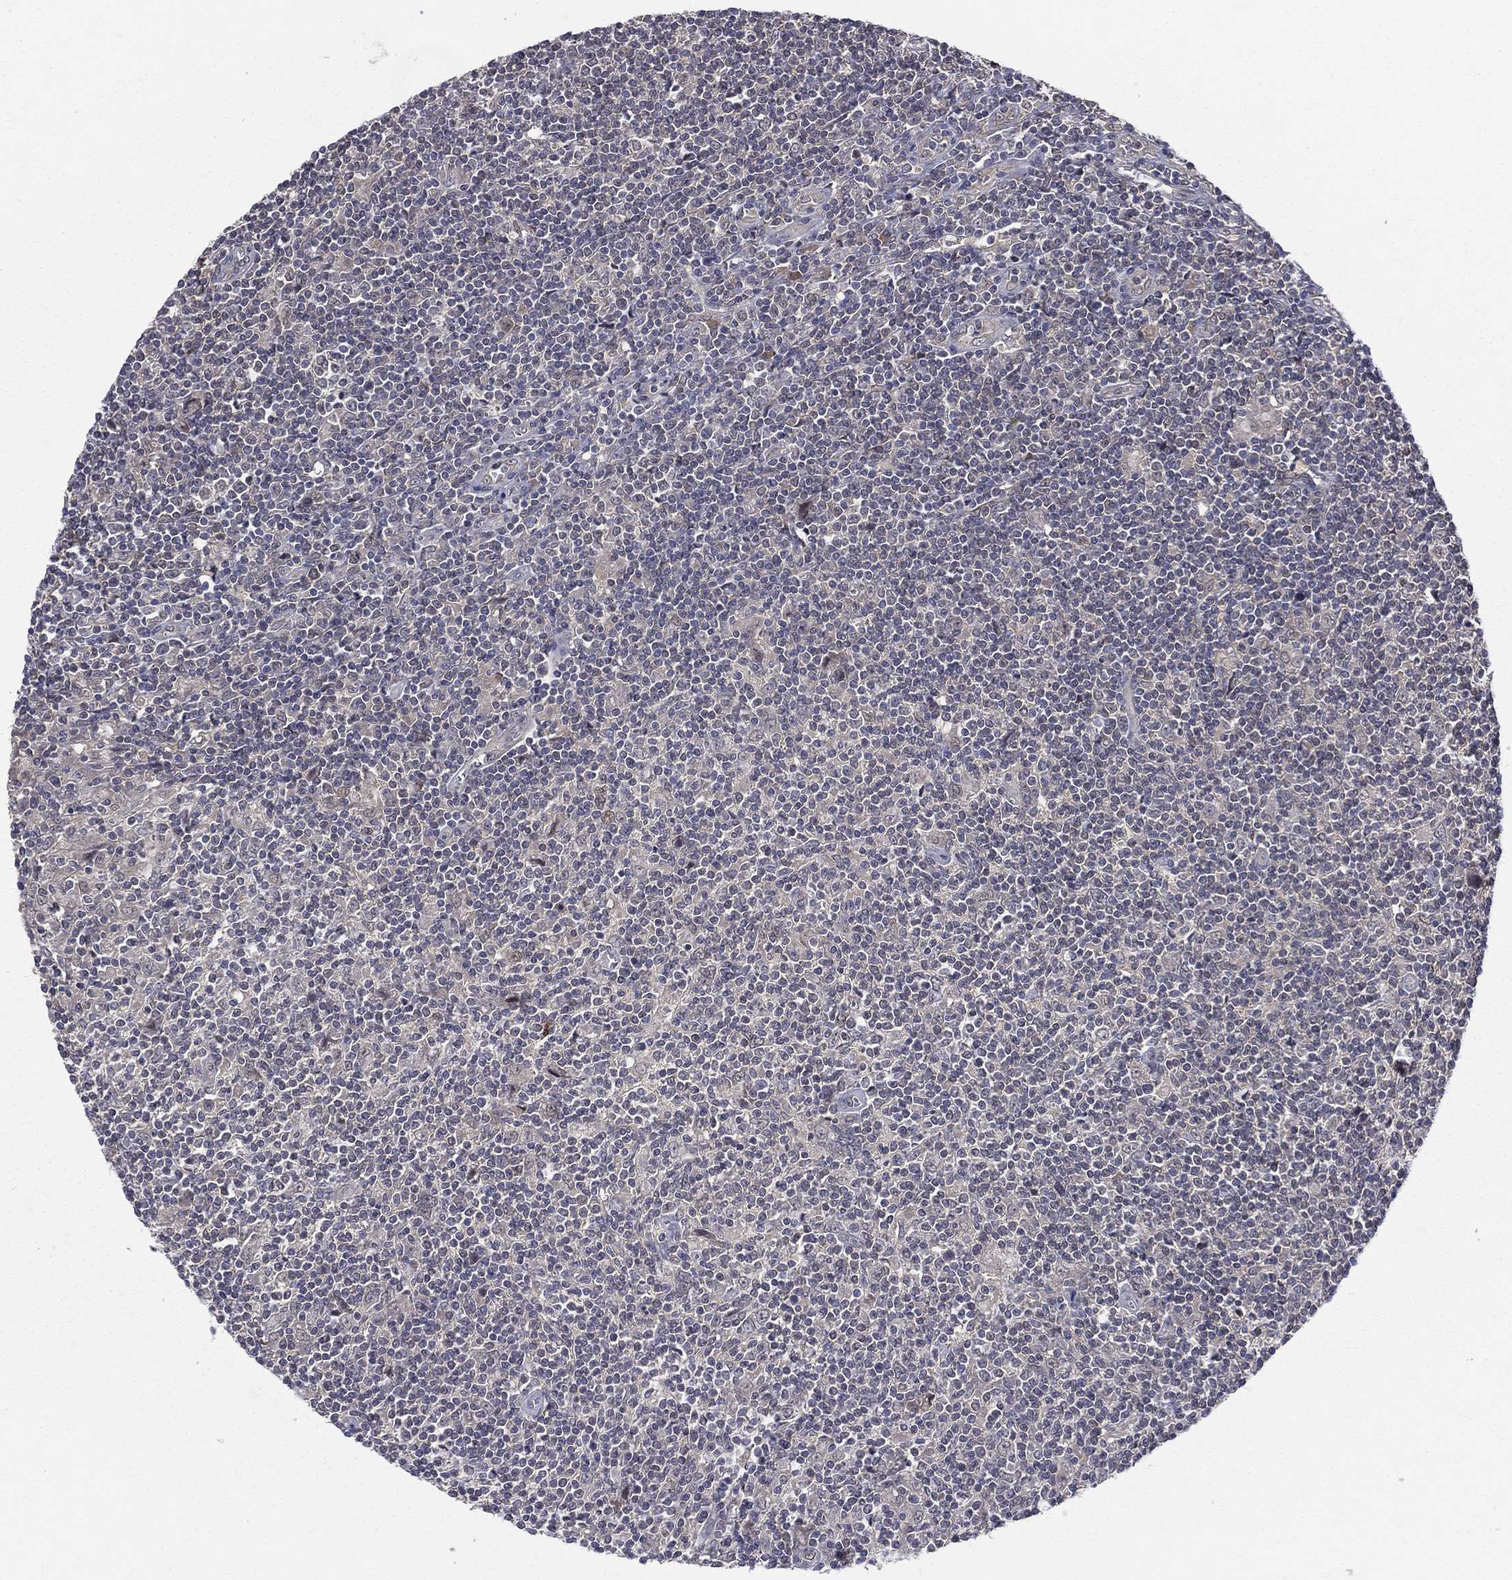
{"staining": {"intensity": "negative", "quantity": "none", "location": "none"}, "tissue": "lymphoma", "cell_type": "Tumor cells", "image_type": "cancer", "snomed": [{"axis": "morphology", "description": "Hodgkin's disease, NOS"}, {"axis": "topography", "description": "Lymph node"}], "caption": "IHC of Hodgkin's disease displays no positivity in tumor cells.", "gene": "DLG4", "patient": {"sex": "male", "age": 40}}